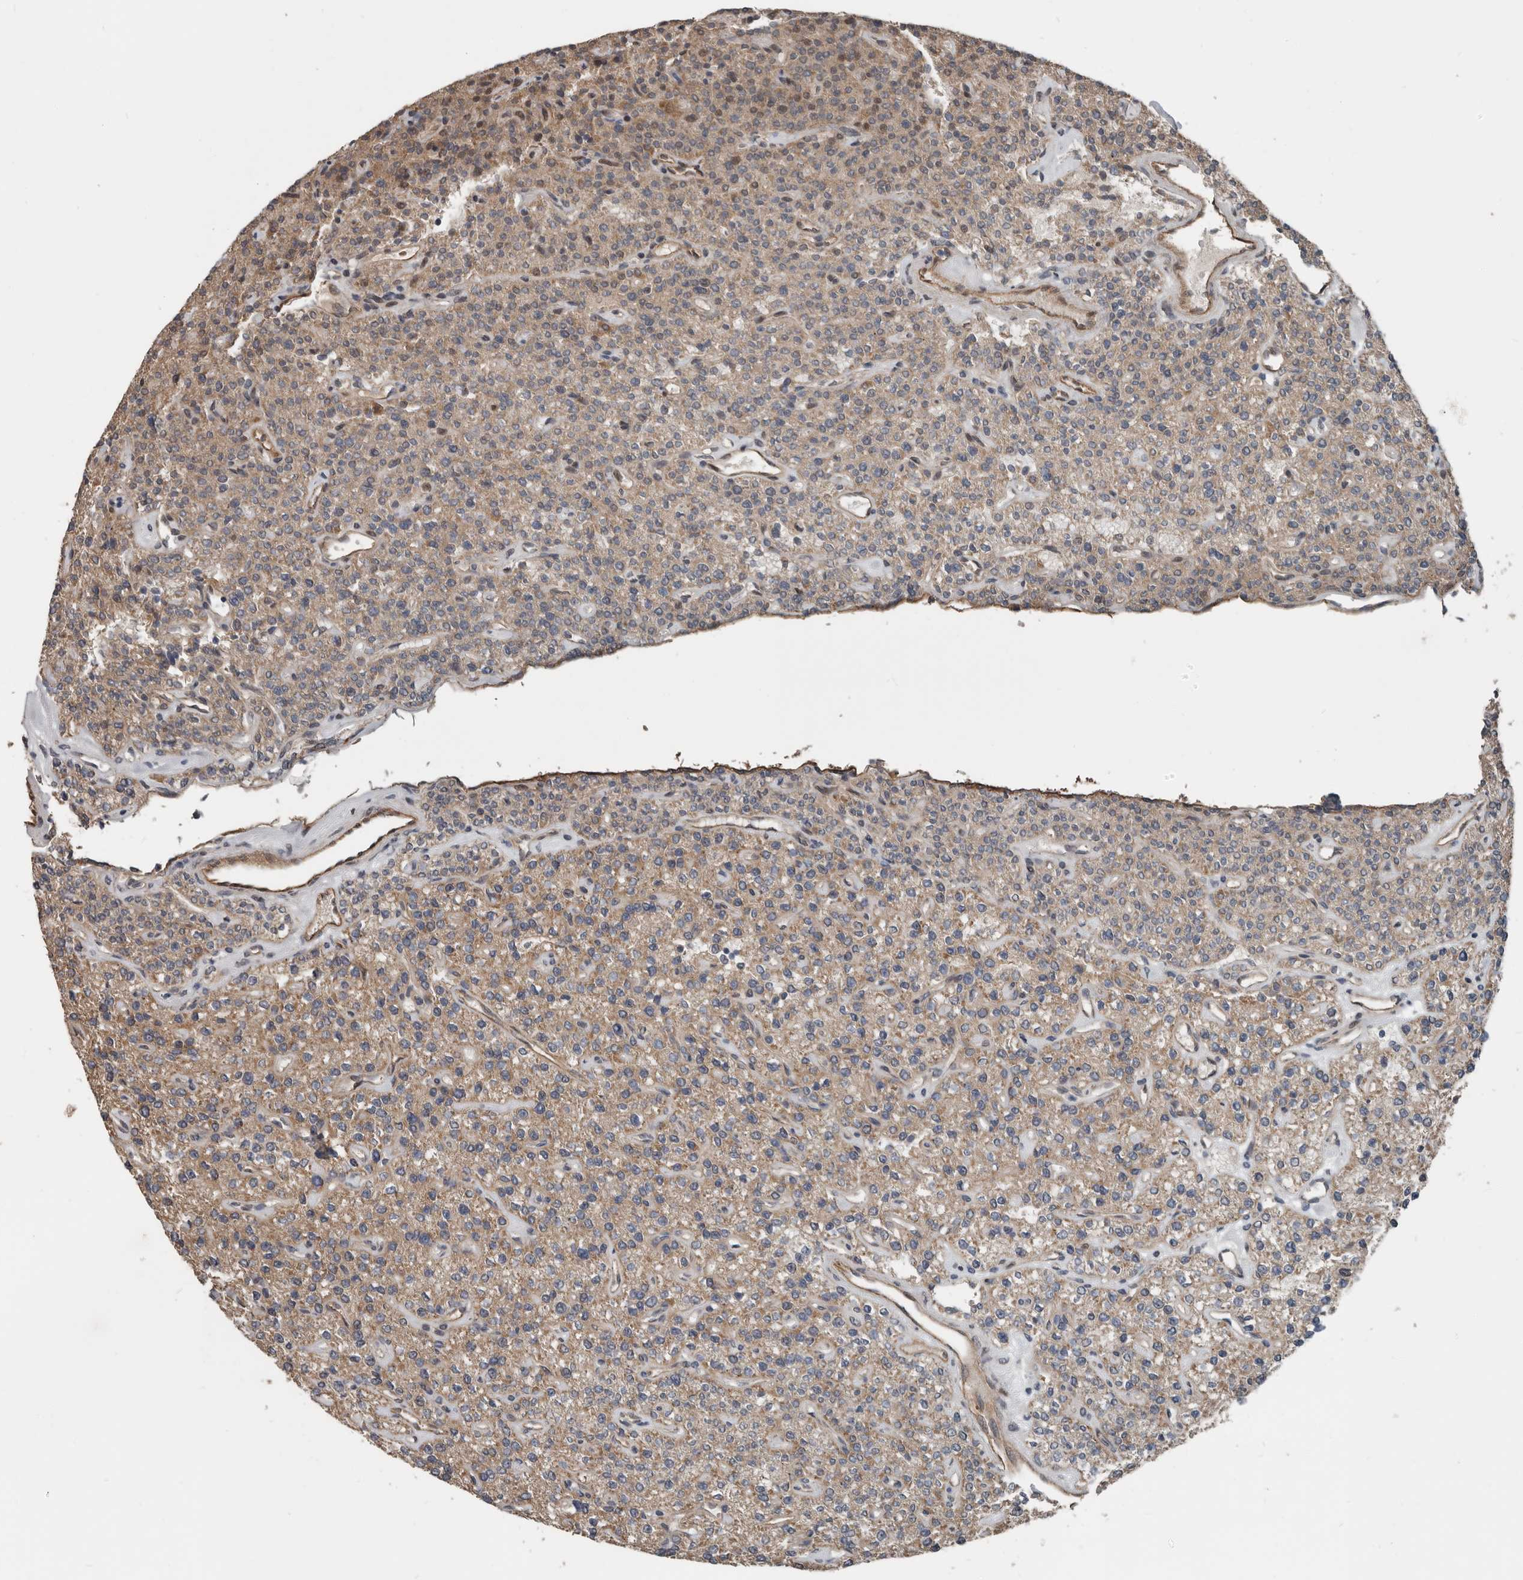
{"staining": {"intensity": "weak", "quantity": ">75%", "location": "cytoplasmic/membranous"}, "tissue": "parathyroid gland", "cell_type": "Glandular cells", "image_type": "normal", "snomed": [{"axis": "morphology", "description": "Normal tissue, NOS"}, {"axis": "topography", "description": "Parathyroid gland"}], "caption": "High-magnification brightfield microscopy of unremarkable parathyroid gland stained with DAB (3,3'-diaminobenzidine) (brown) and counterstained with hematoxylin (blue). glandular cells exhibit weak cytoplasmic/membranous expression is appreciated in about>75% of cells.", "gene": "YOD1", "patient": {"sex": "male", "age": 46}}